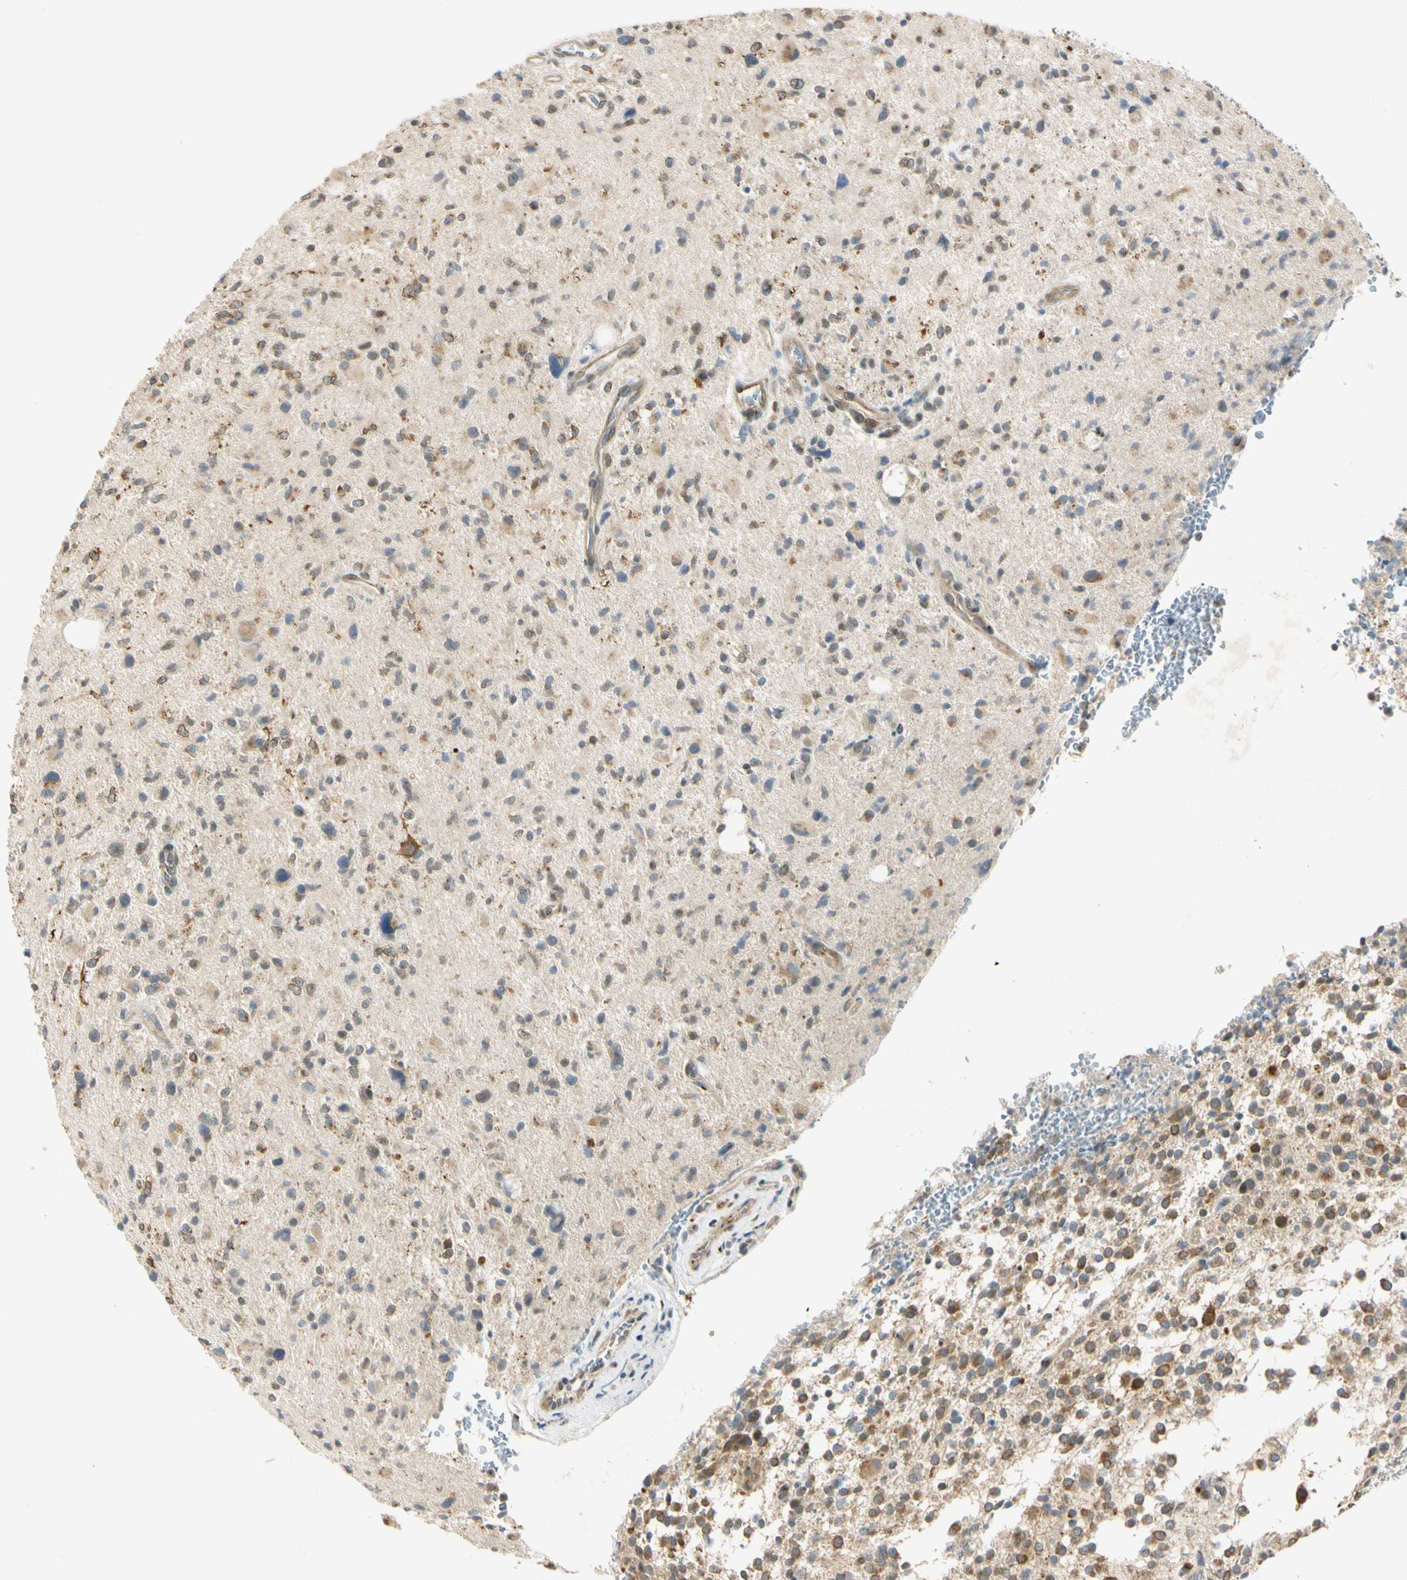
{"staining": {"intensity": "moderate", "quantity": ">75%", "location": "cytoplasmic/membranous"}, "tissue": "glioma", "cell_type": "Tumor cells", "image_type": "cancer", "snomed": [{"axis": "morphology", "description": "Glioma, malignant, High grade"}, {"axis": "topography", "description": "Brain"}], "caption": "Immunohistochemical staining of malignant glioma (high-grade) exhibits moderate cytoplasmic/membranous protein expression in about >75% of tumor cells.", "gene": "RPS6KB2", "patient": {"sex": "male", "age": 48}}